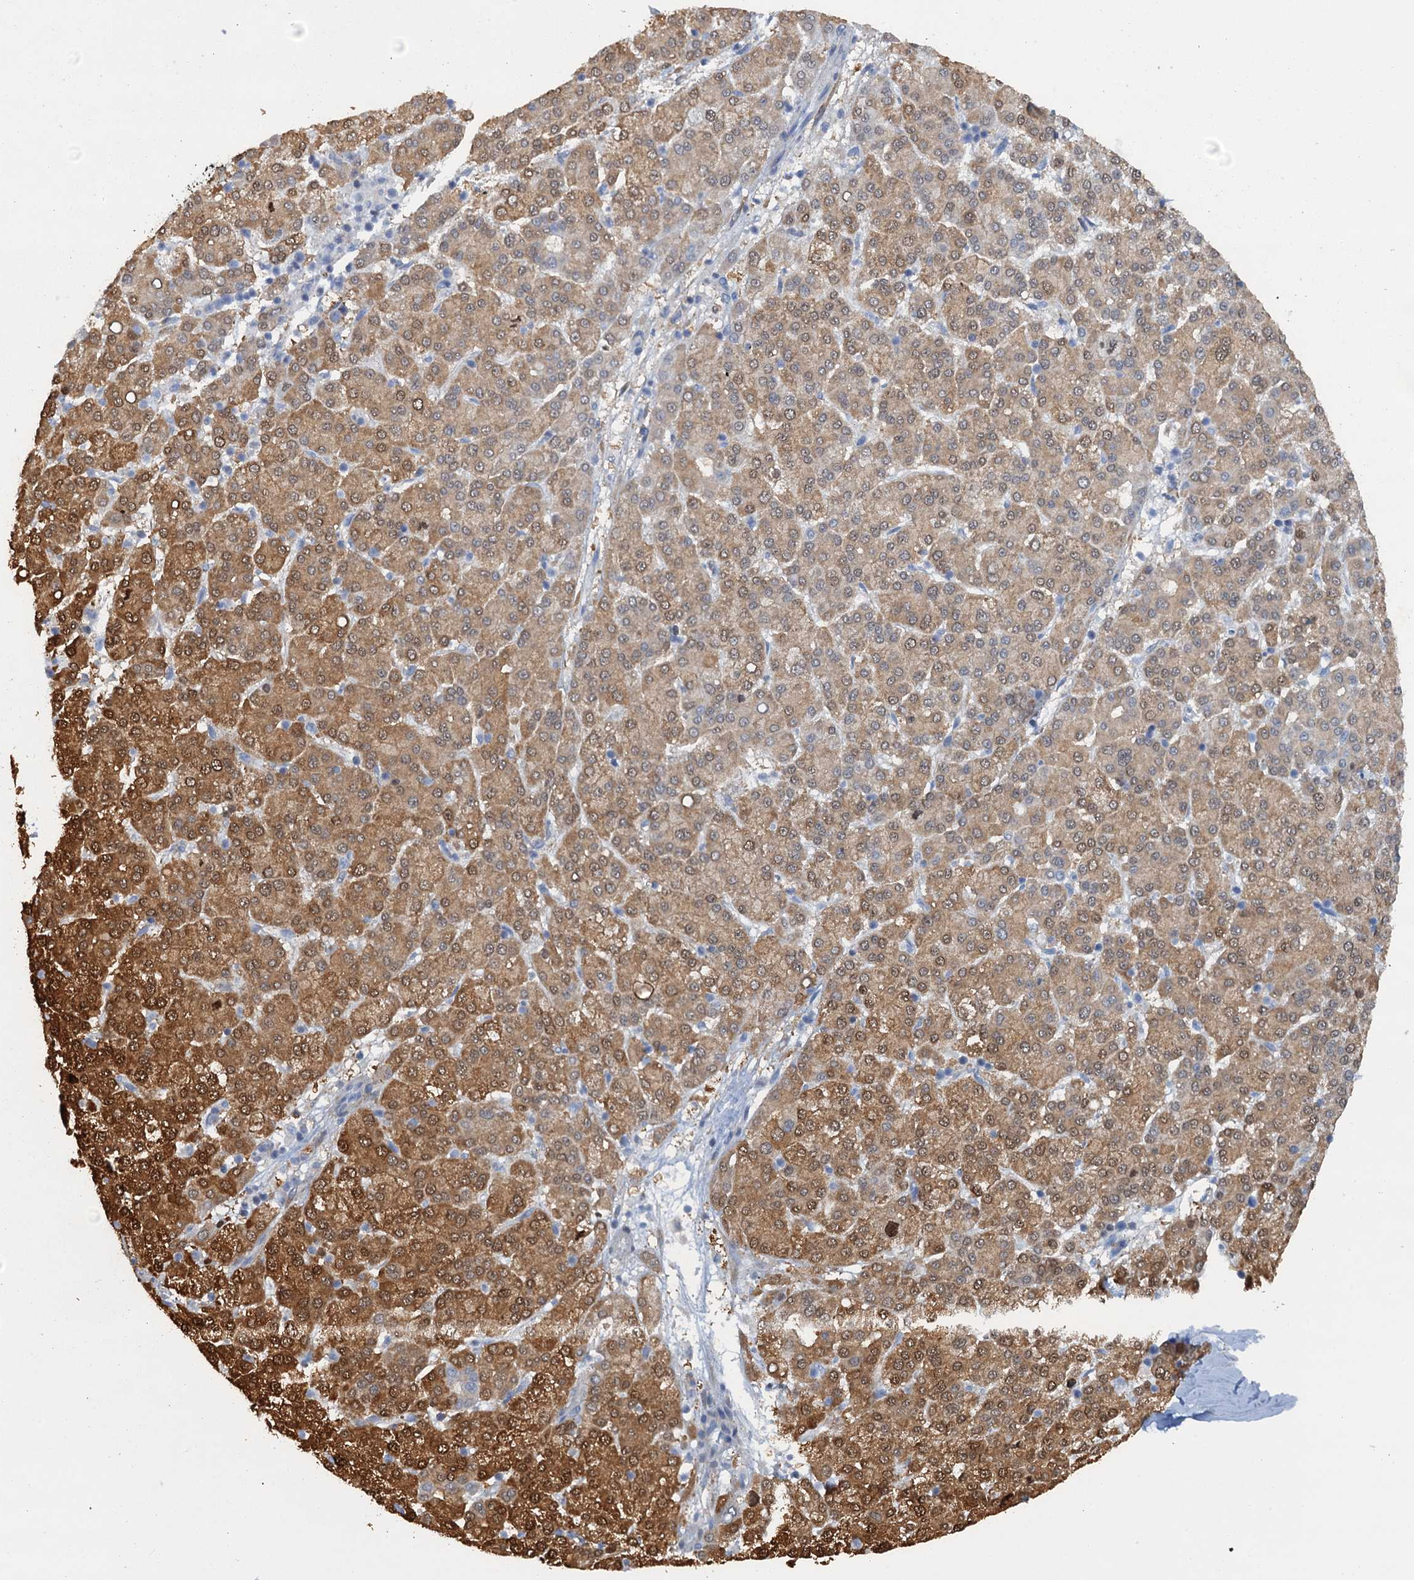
{"staining": {"intensity": "strong", "quantity": "25%-75%", "location": "cytoplasmic/membranous,nuclear"}, "tissue": "liver cancer", "cell_type": "Tumor cells", "image_type": "cancer", "snomed": [{"axis": "morphology", "description": "Carcinoma, Hepatocellular, NOS"}, {"axis": "topography", "description": "Liver"}], "caption": "Immunohistochemistry (IHC) histopathology image of human liver cancer (hepatocellular carcinoma) stained for a protein (brown), which shows high levels of strong cytoplasmic/membranous and nuclear staining in about 25%-75% of tumor cells.", "gene": "POGLUT3", "patient": {"sex": "female", "age": 58}}